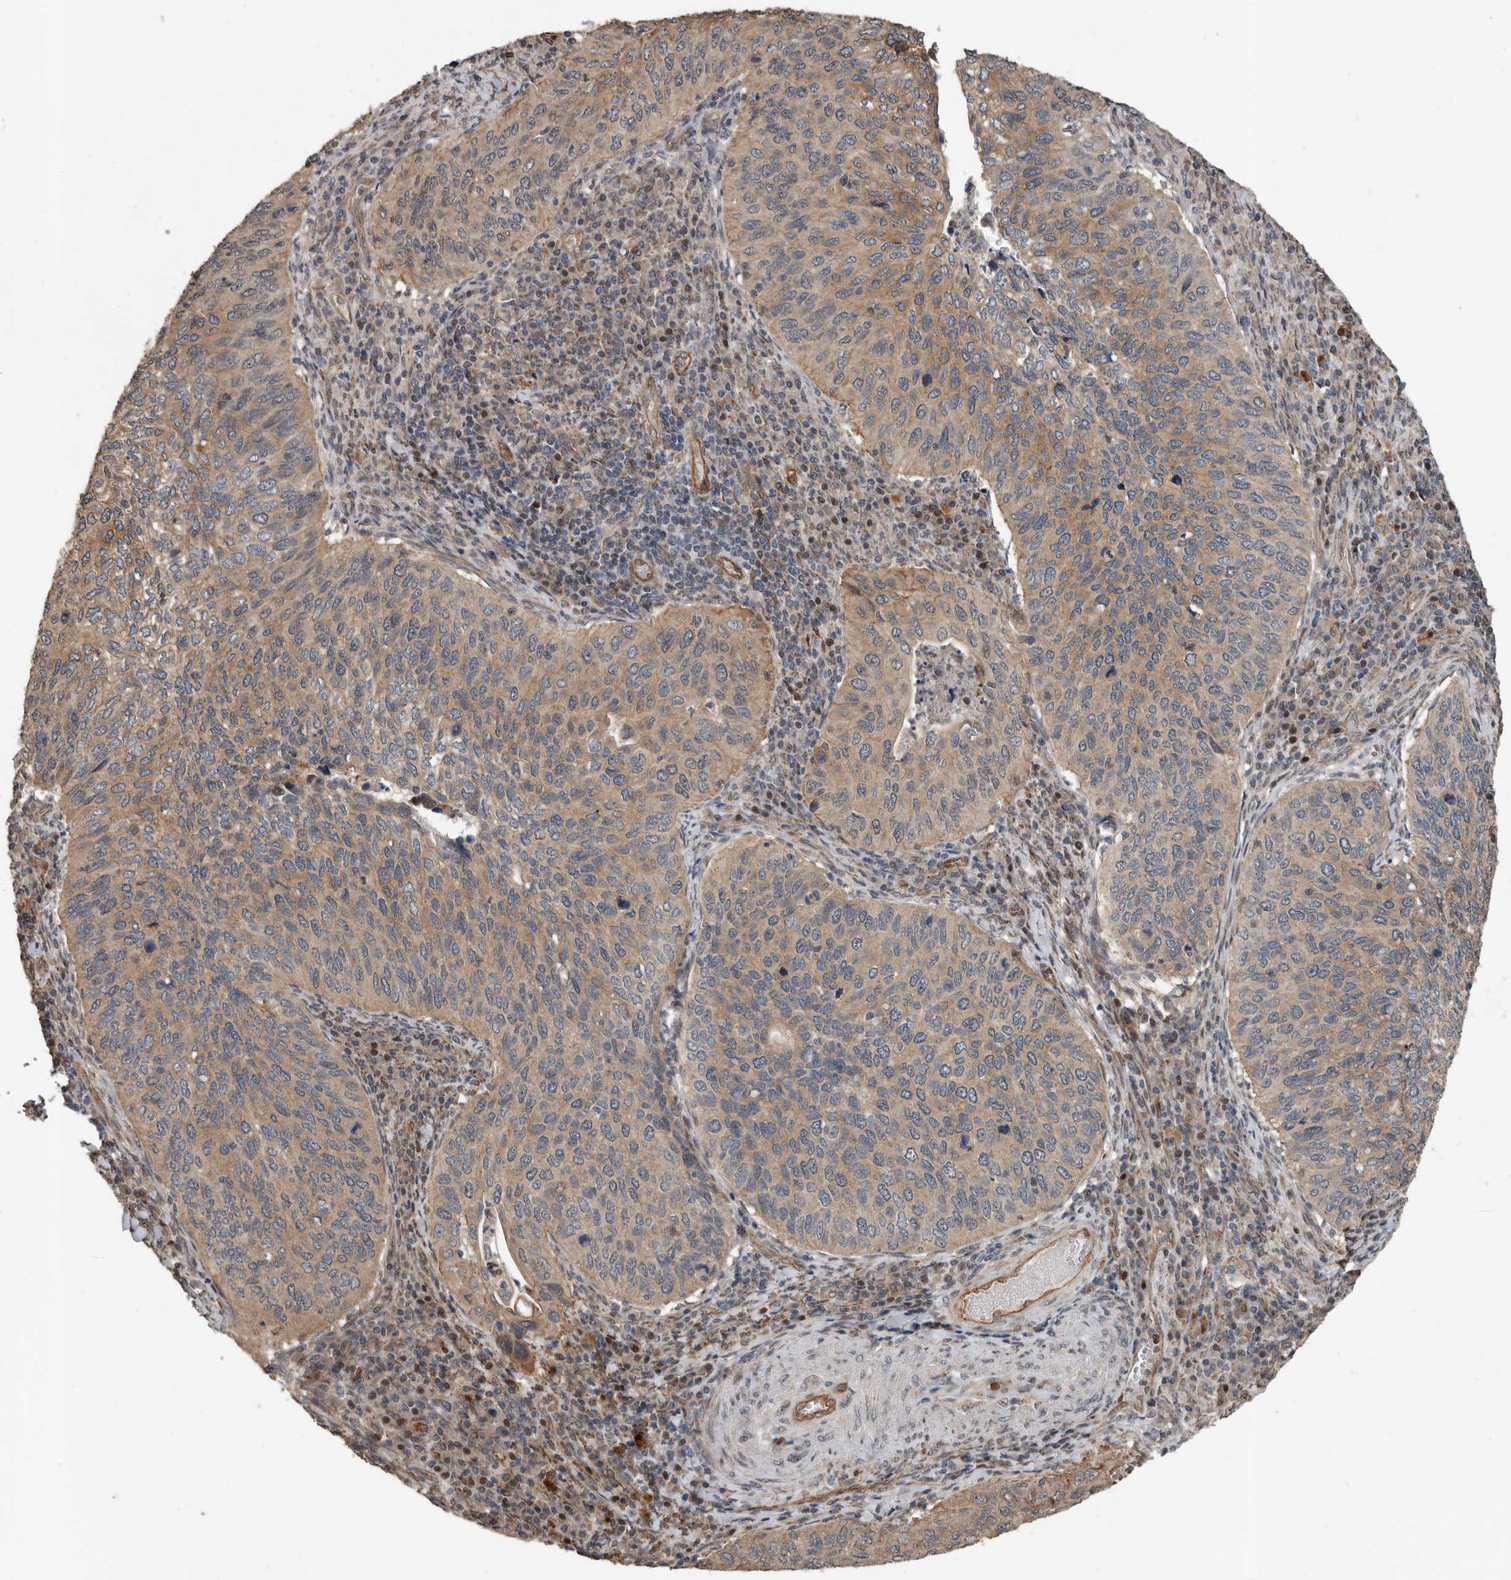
{"staining": {"intensity": "moderate", "quantity": ">75%", "location": "cytoplasmic/membranous"}, "tissue": "cervical cancer", "cell_type": "Tumor cells", "image_type": "cancer", "snomed": [{"axis": "morphology", "description": "Squamous cell carcinoma, NOS"}, {"axis": "topography", "description": "Cervix"}], "caption": "Cervical cancer tissue reveals moderate cytoplasmic/membranous positivity in about >75% of tumor cells, visualized by immunohistochemistry.", "gene": "YOD1", "patient": {"sex": "female", "age": 38}}